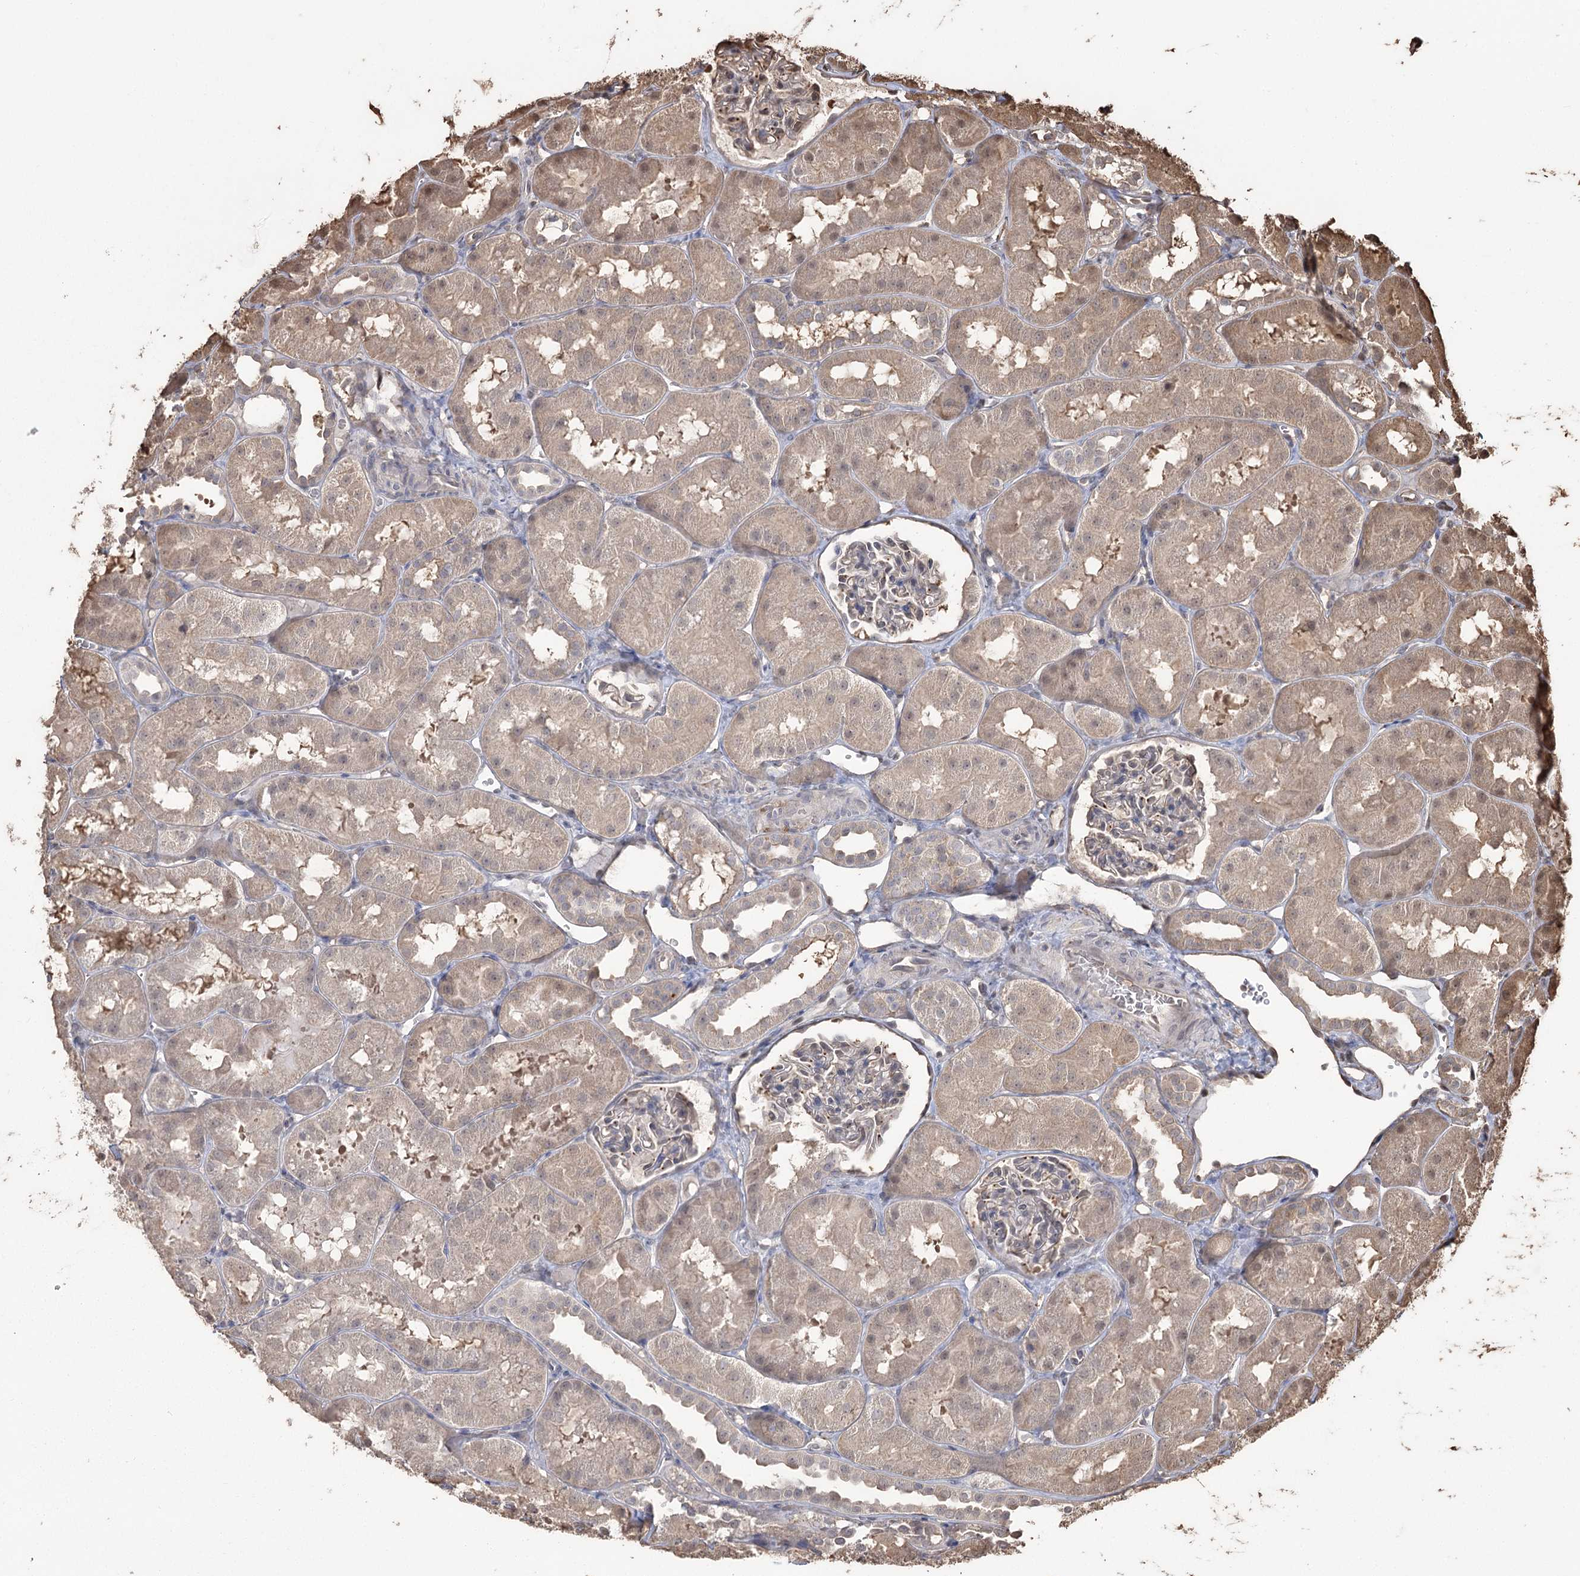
{"staining": {"intensity": "weak", "quantity": "<25%", "location": "cytoplasmic/membranous"}, "tissue": "kidney", "cell_type": "Cells in glomeruli", "image_type": "normal", "snomed": [{"axis": "morphology", "description": "Normal tissue, NOS"}, {"axis": "topography", "description": "Kidney"}, {"axis": "topography", "description": "Urinary bladder"}], "caption": "A photomicrograph of human kidney is negative for staining in cells in glomeruli. (Stains: DAB (3,3'-diaminobenzidine) immunohistochemistry (IHC) with hematoxylin counter stain, Microscopy: brightfield microscopy at high magnification).", "gene": "PLCH1", "patient": {"sex": "male", "age": 16}}